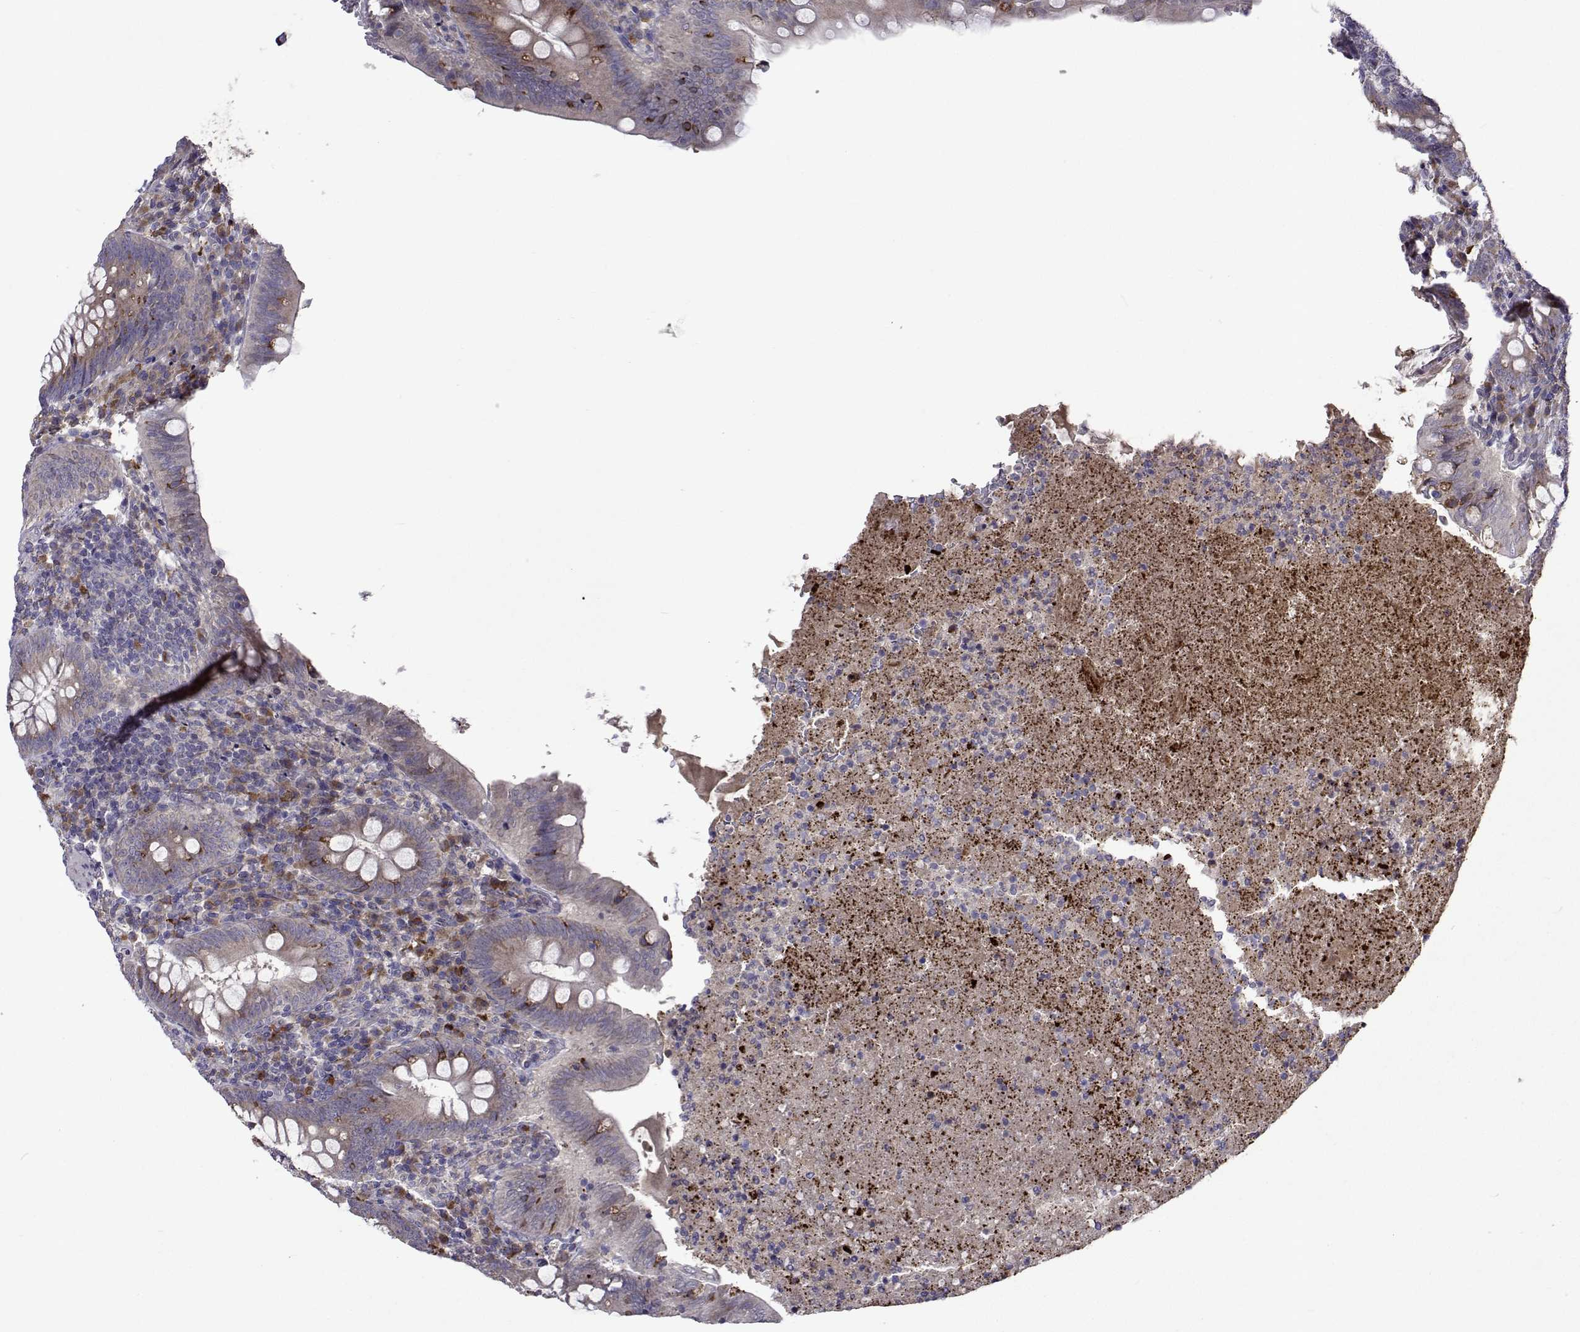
{"staining": {"intensity": "negative", "quantity": "none", "location": "none"}, "tissue": "appendix", "cell_type": "Glandular cells", "image_type": "normal", "snomed": [{"axis": "morphology", "description": "Normal tissue, NOS"}, {"axis": "topography", "description": "Appendix"}], "caption": "This is an immunohistochemistry (IHC) photomicrograph of unremarkable human appendix. There is no staining in glandular cells.", "gene": "TARBP2", "patient": {"sex": "male", "age": 47}}